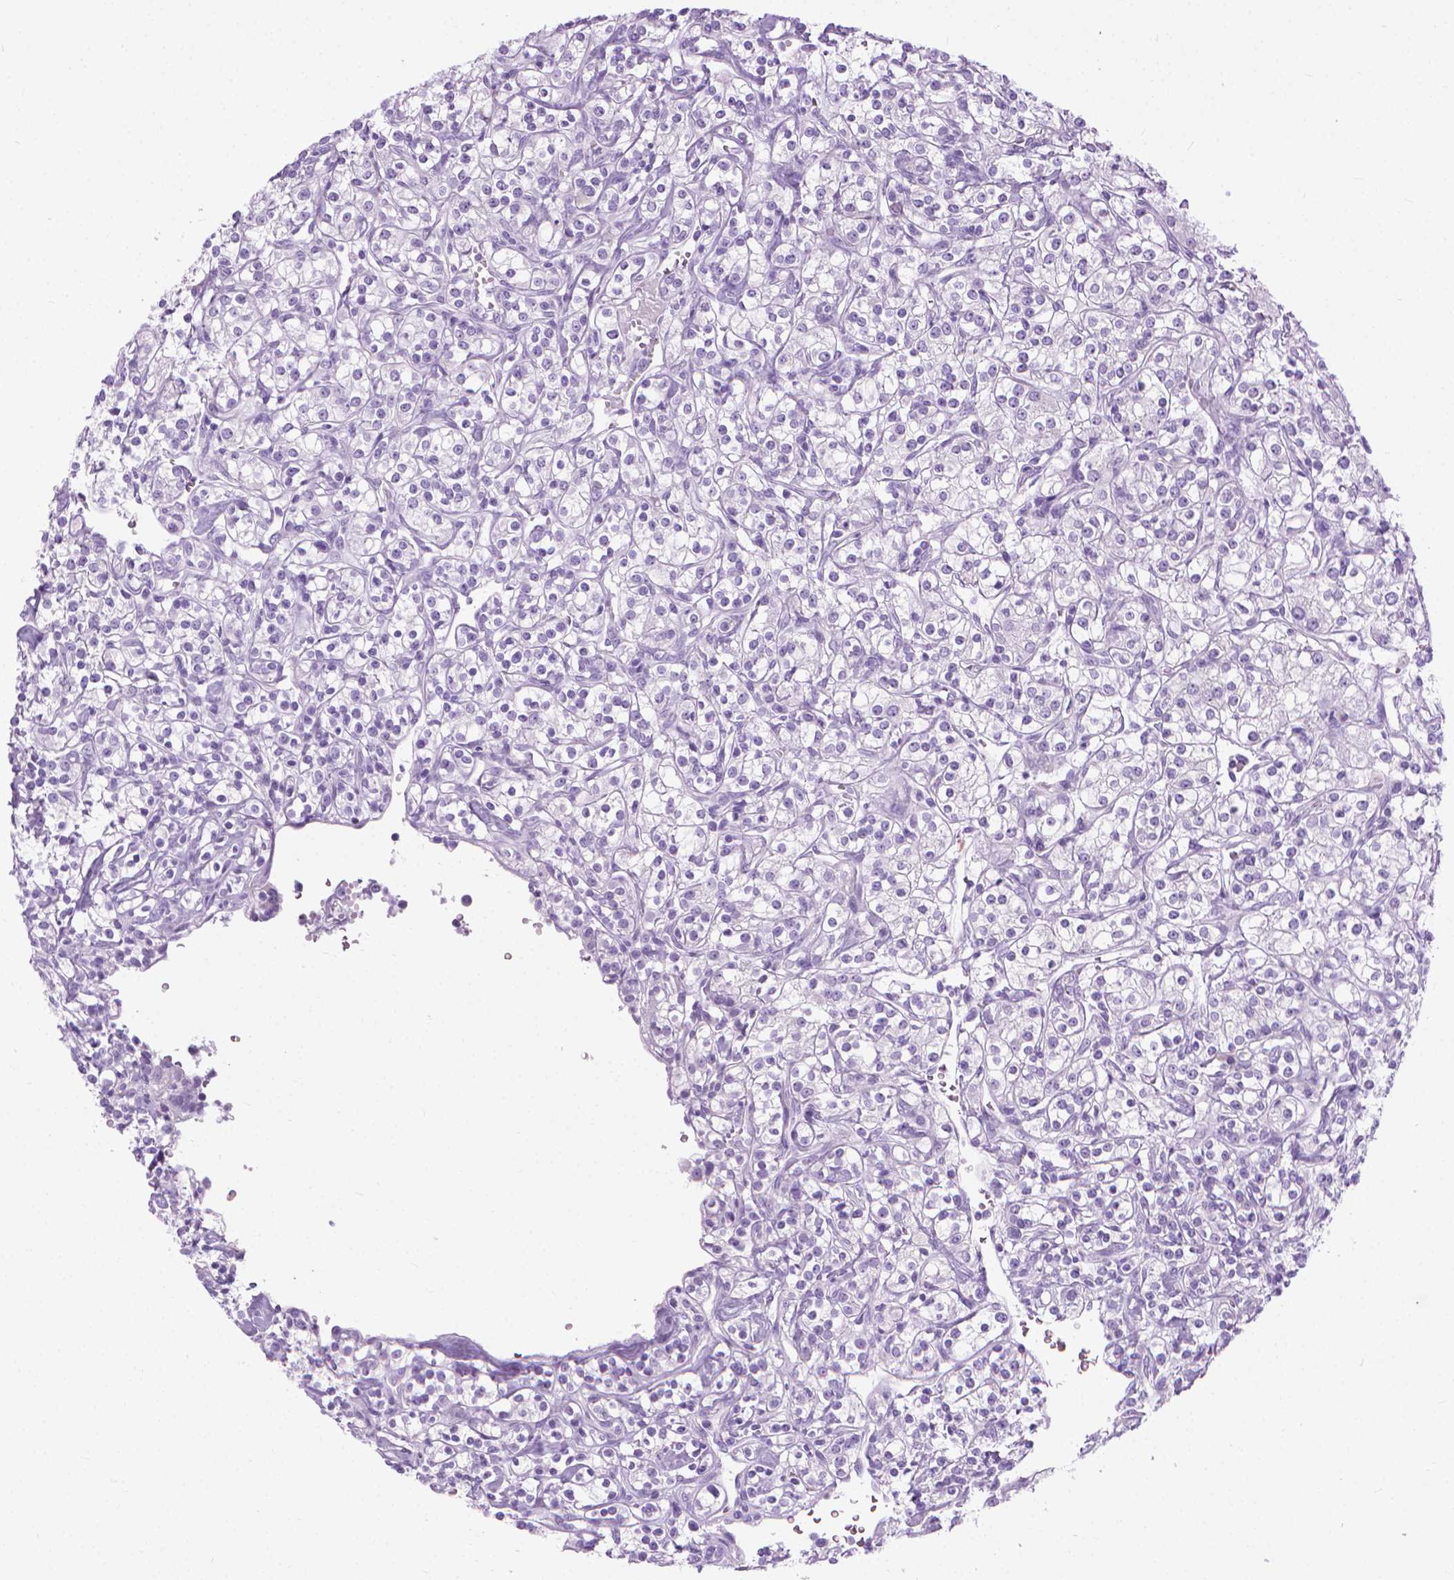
{"staining": {"intensity": "negative", "quantity": "none", "location": "none"}, "tissue": "renal cancer", "cell_type": "Tumor cells", "image_type": "cancer", "snomed": [{"axis": "morphology", "description": "Adenocarcinoma, NOS"}, {"axis": "topography", "description": "Kidney"}], "caption": "The histopathology image exhibits no staining of tumor cells in renal adenocarcinoma.", "gene": "HTR2B", "patient": {"sex": "male", "age": 77}}